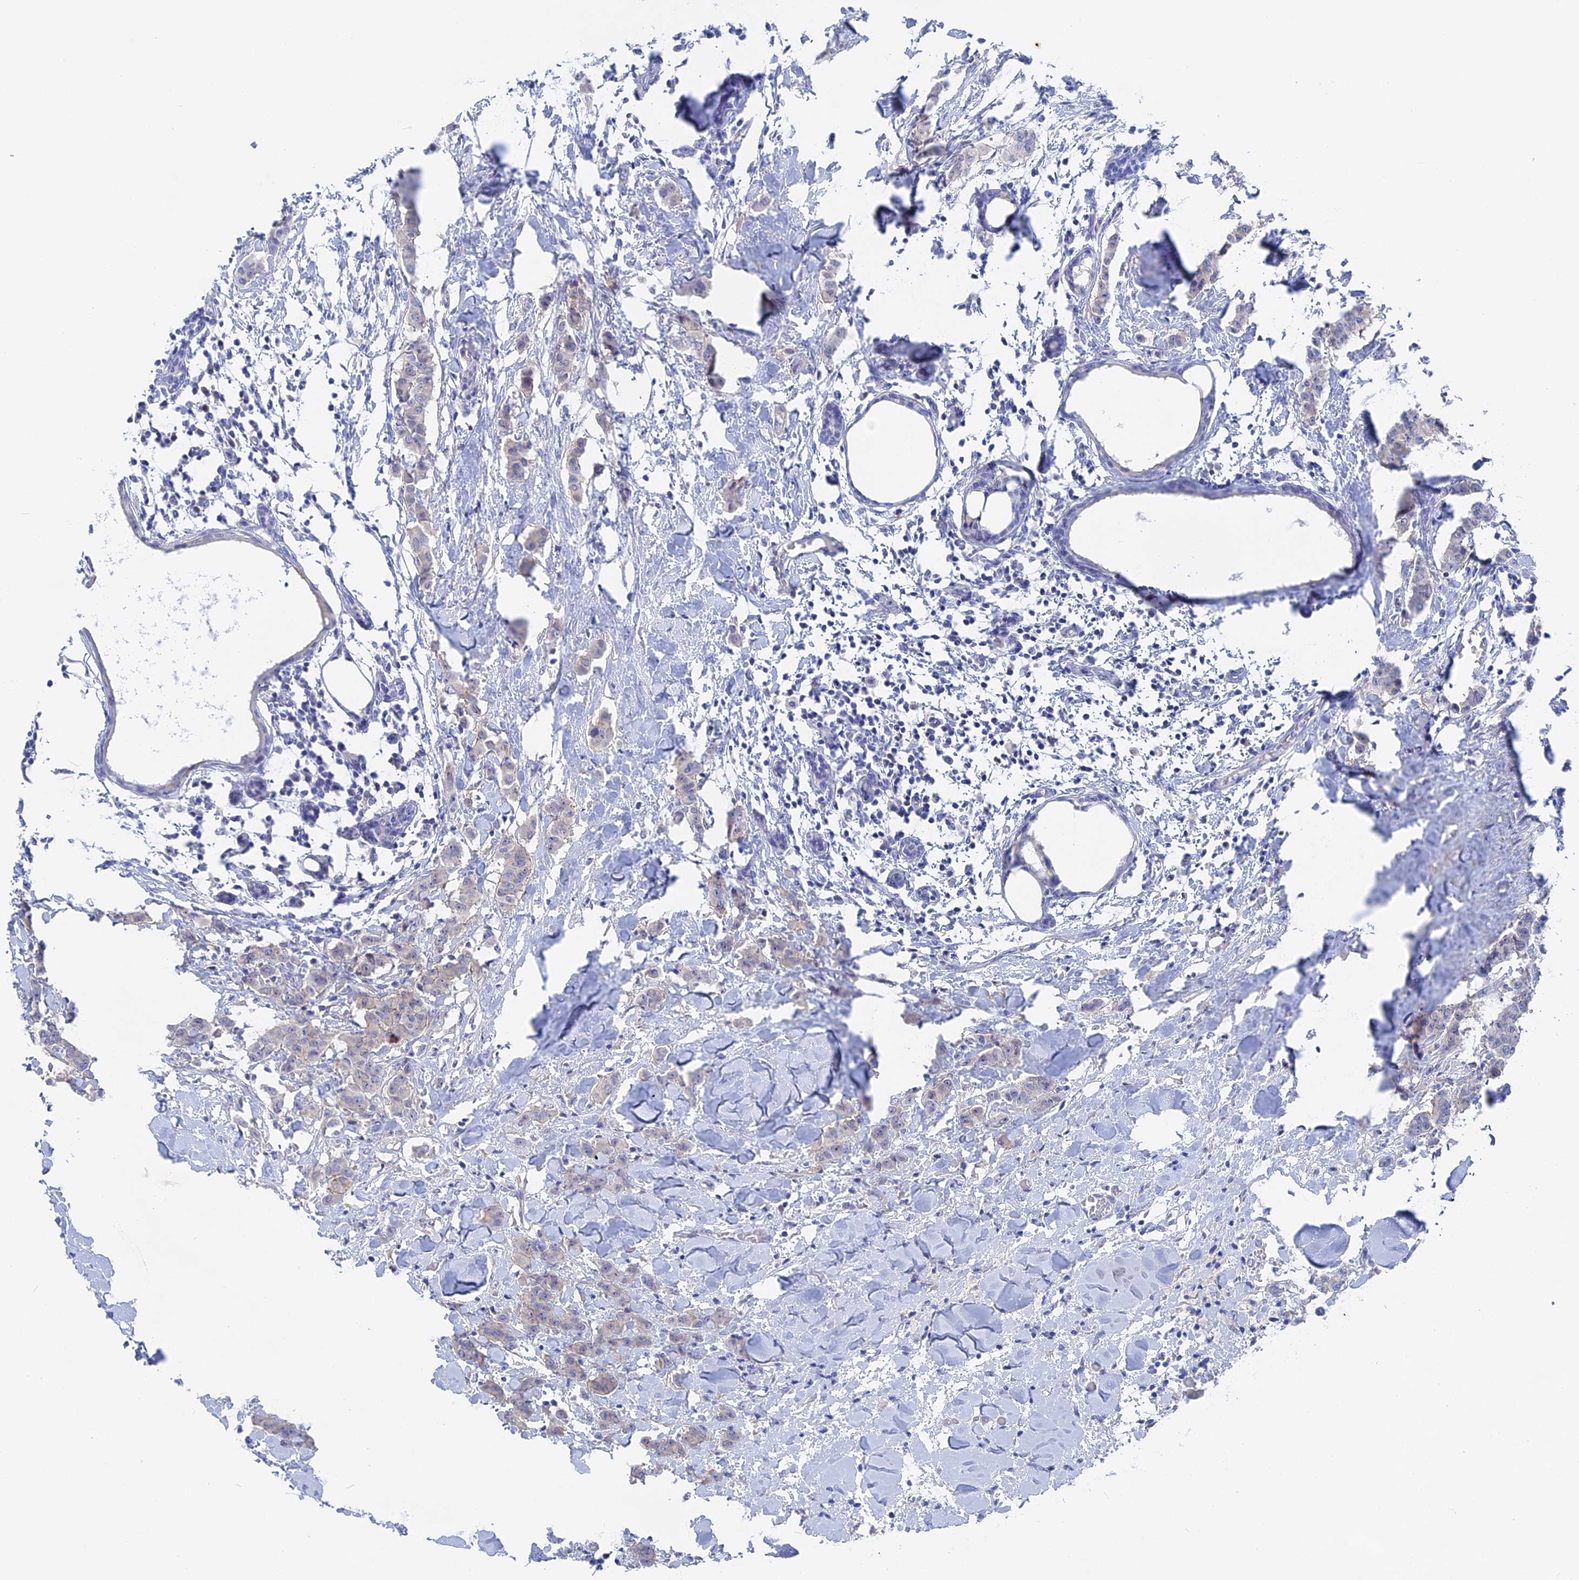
{"staining": {"intensity": "negative", "quantity": "none", "location": "none"}, "tissue": "breast cancer", "cell_type": "Tumor cells", "image_type": "cancer", "snomed": [{"axis": "morphology", "description": "Duct carcinoma"}, {"axis": "topography", "description": "Breast"}], "caption": "The immunohistochemistry image has no significant positivity in tumor cells of intraductal carcinoma (breast) tissue.", "gene": "DACT3", "patient": {"sex": "female", "age": 40}}